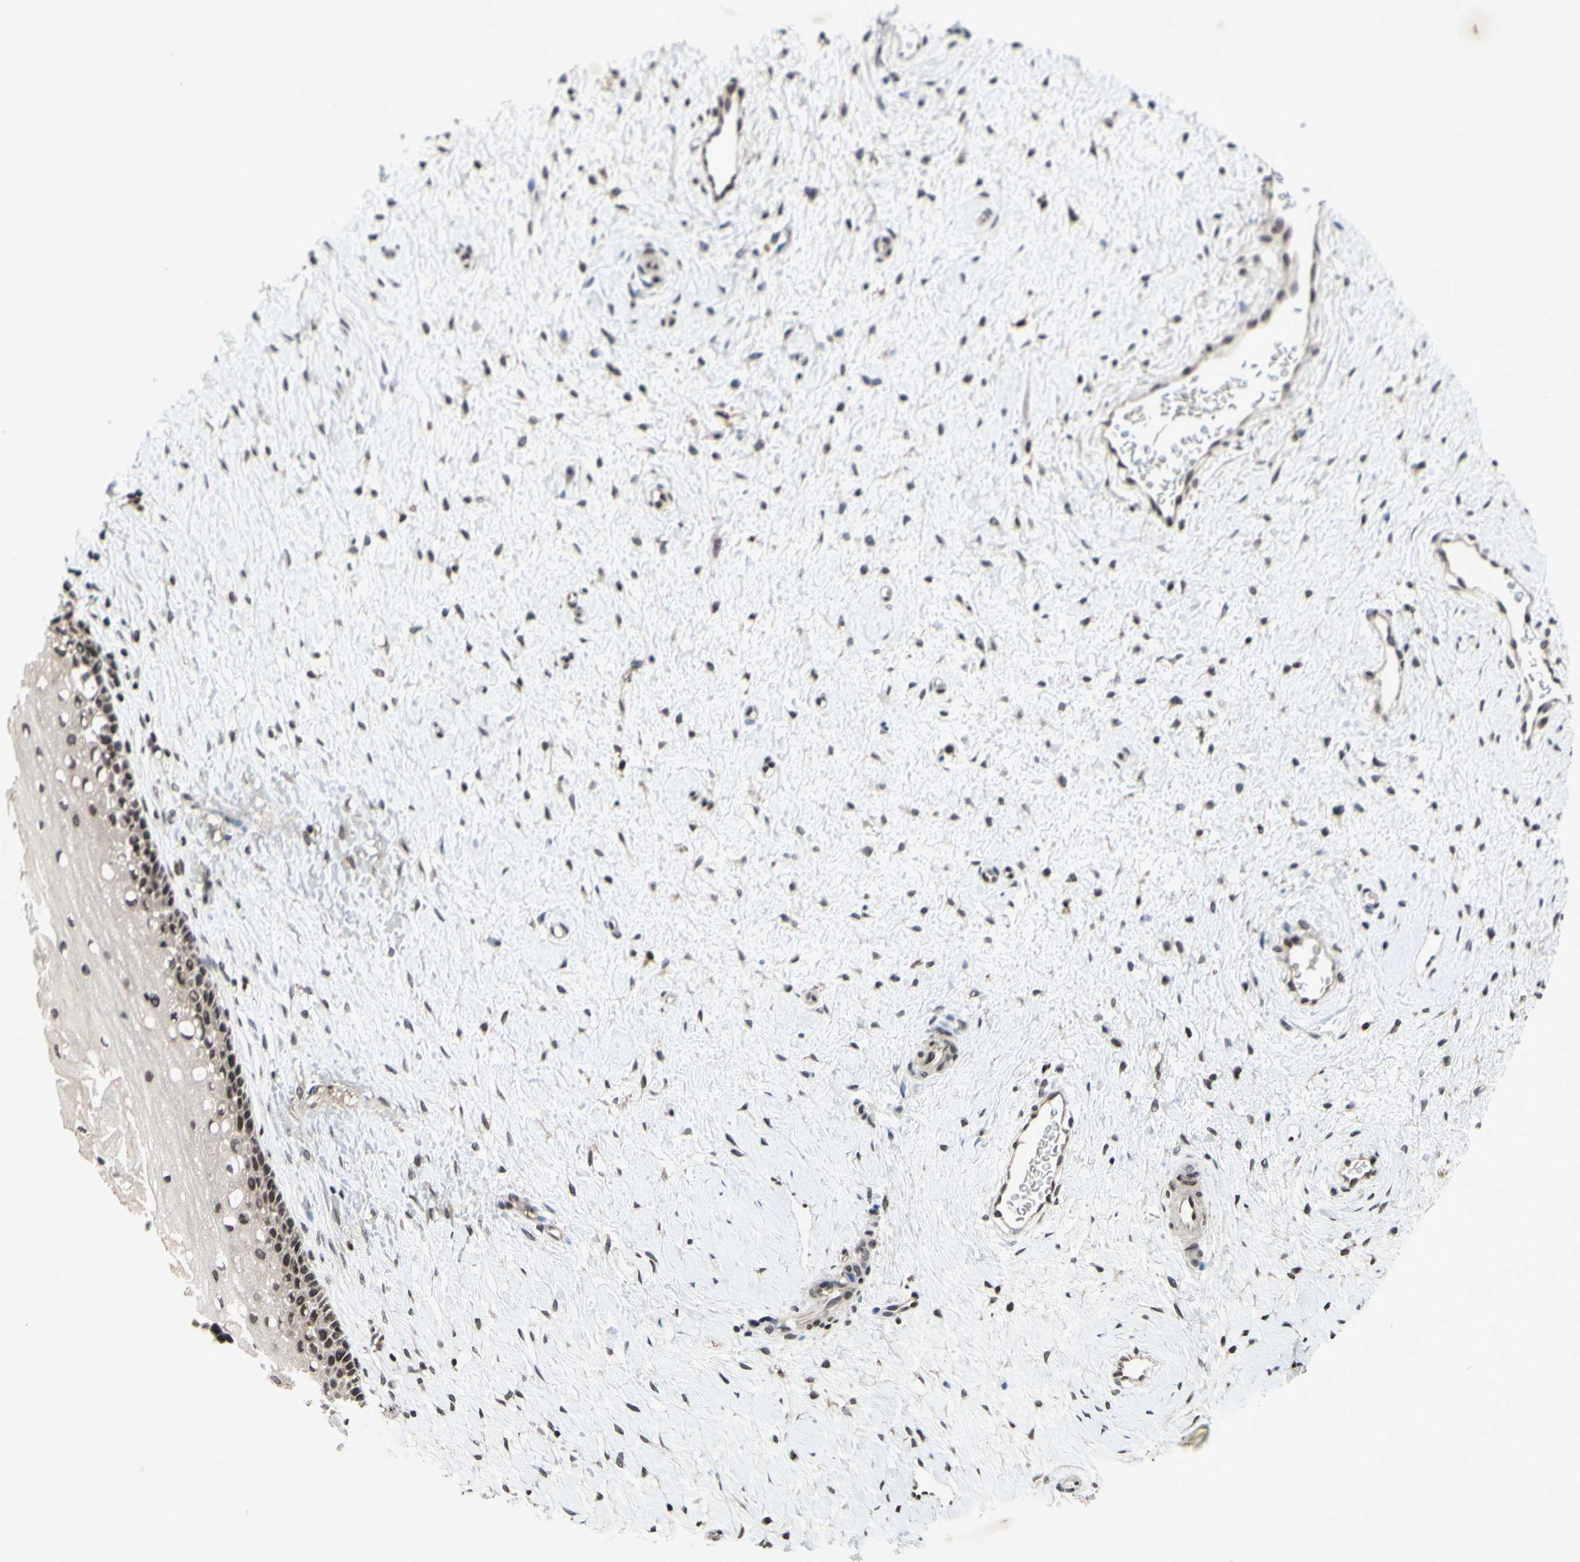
{"staining": {"intensity": "moderate", "quantity": "<25%", "location": "cytoplasmic/membranous,nuclear"}, "tissue": "cervix", "cell_type": "Squamous epithelial cells", "image_type": "normal", "snomed": [{"axis": "morphology", "description": "Normal tissue, NOS"}, {"axis": "topography", "description": "Cervix"}], "caption": "Immunohistochemical staining of unremarkable human cervix reveals moderate cytoplasmic/membranous,nuclear protein positivity in approximately <25% of squamous epithelial cells.", "gene": "XPO1", "patient": {"sex": "female", "age": 39}}